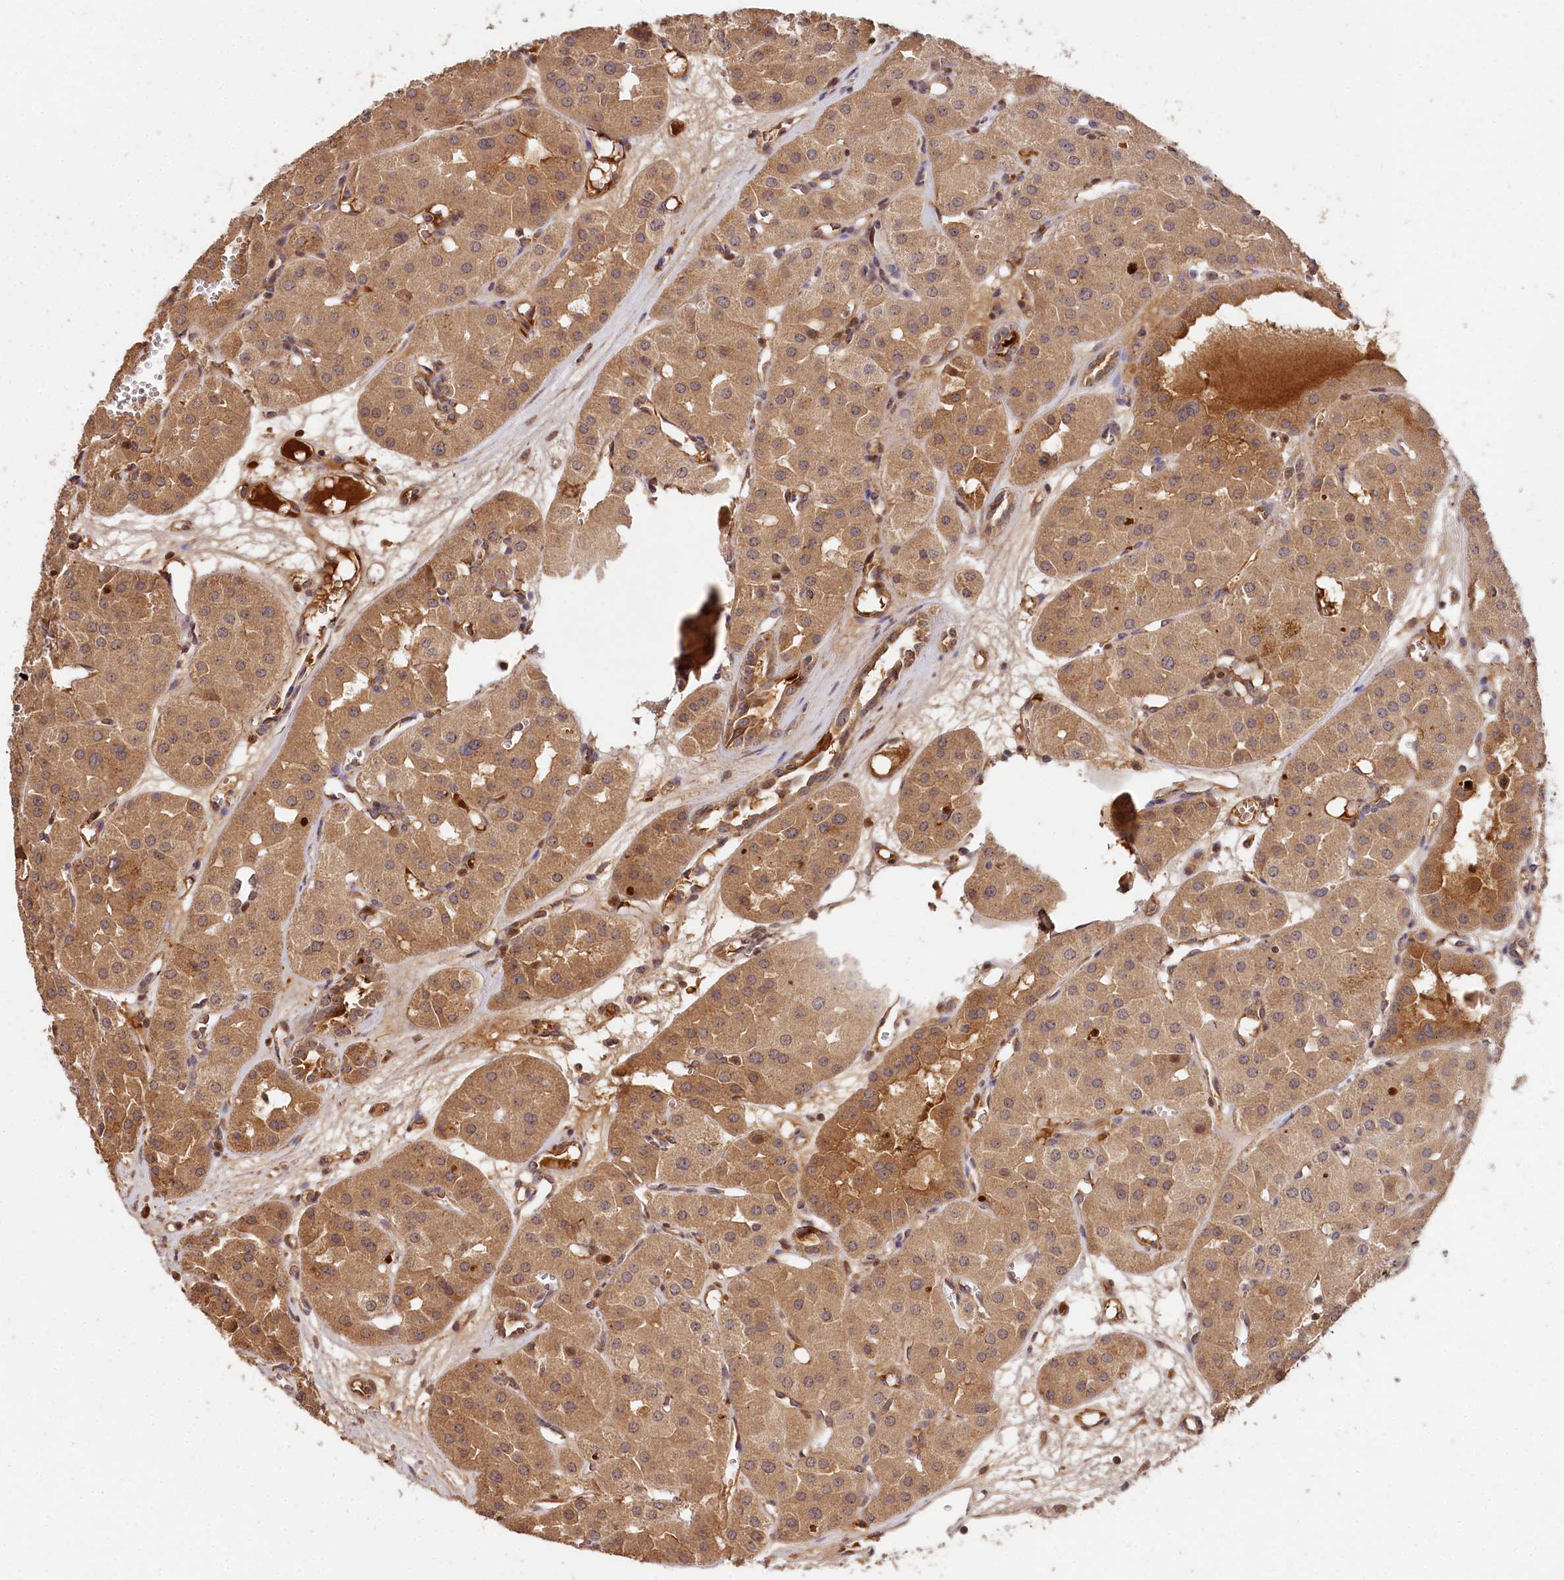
{"staining": {"intensity": "moderate", "quantity": ">75%", "location": "cytoplasmic/membranous"}, "tissue": "renal cancer", "cell_type": "Tumor cells", "image_type": "cancer", "snomed": [{"axis": "morphology", "description": "Carcinoma, NOS"}, {"axis": "topography", "description": "Kidney"}], "caption": "The micrograph exhibits a brown stain indicating the presence of a protein in the cytoplasmic/membranous of tumor cells in carcinoma (renal). (IHC, brightfield microscopy, high magnification).", "gene": "MCF2L2", "patient": {"sex": "female", "age": 75}}